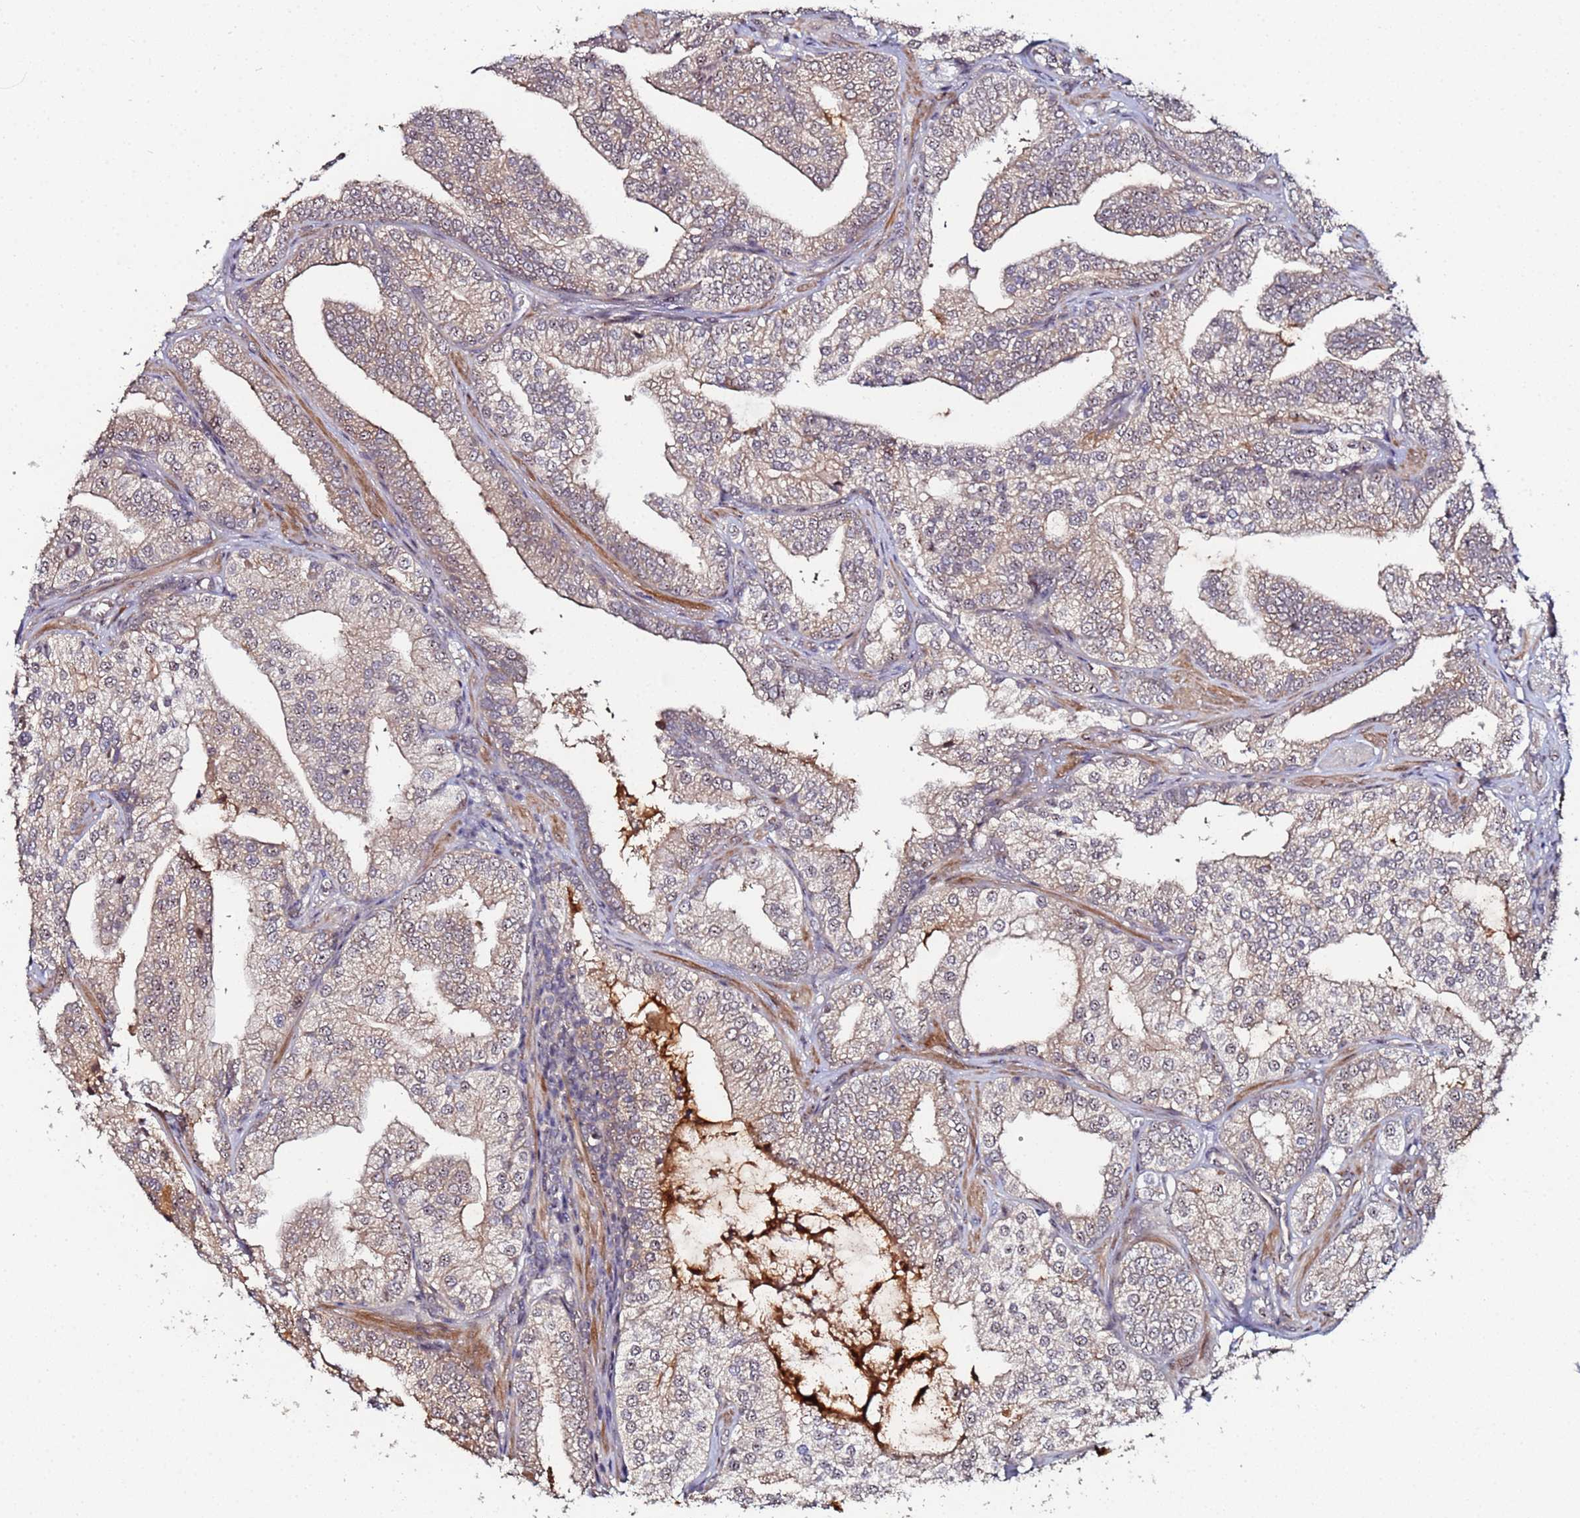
{"staining": {"intensity": "weak", "quantity": "25%-75%", "location": "cytoplasmic/membranous,nuclear"}, "tissue": "prostate cancer", "cell_type": "Tumor cells", "image_type": "cancer", "snomed": [{"axis": "morphology", "description": "Adenocarcinoma, High grade"}, {"axis": "topography", "description": "Prostate"}], "caption": "Human high-grade adenocarcinoma (prostate) stained with a brown dye exhibits weak cytoplasmic/membranous and nuclear positive positivity in about 25%-75% of tumor cells.", "gene": "OSER1", "patient": {"sex": "male", "age": 50}}